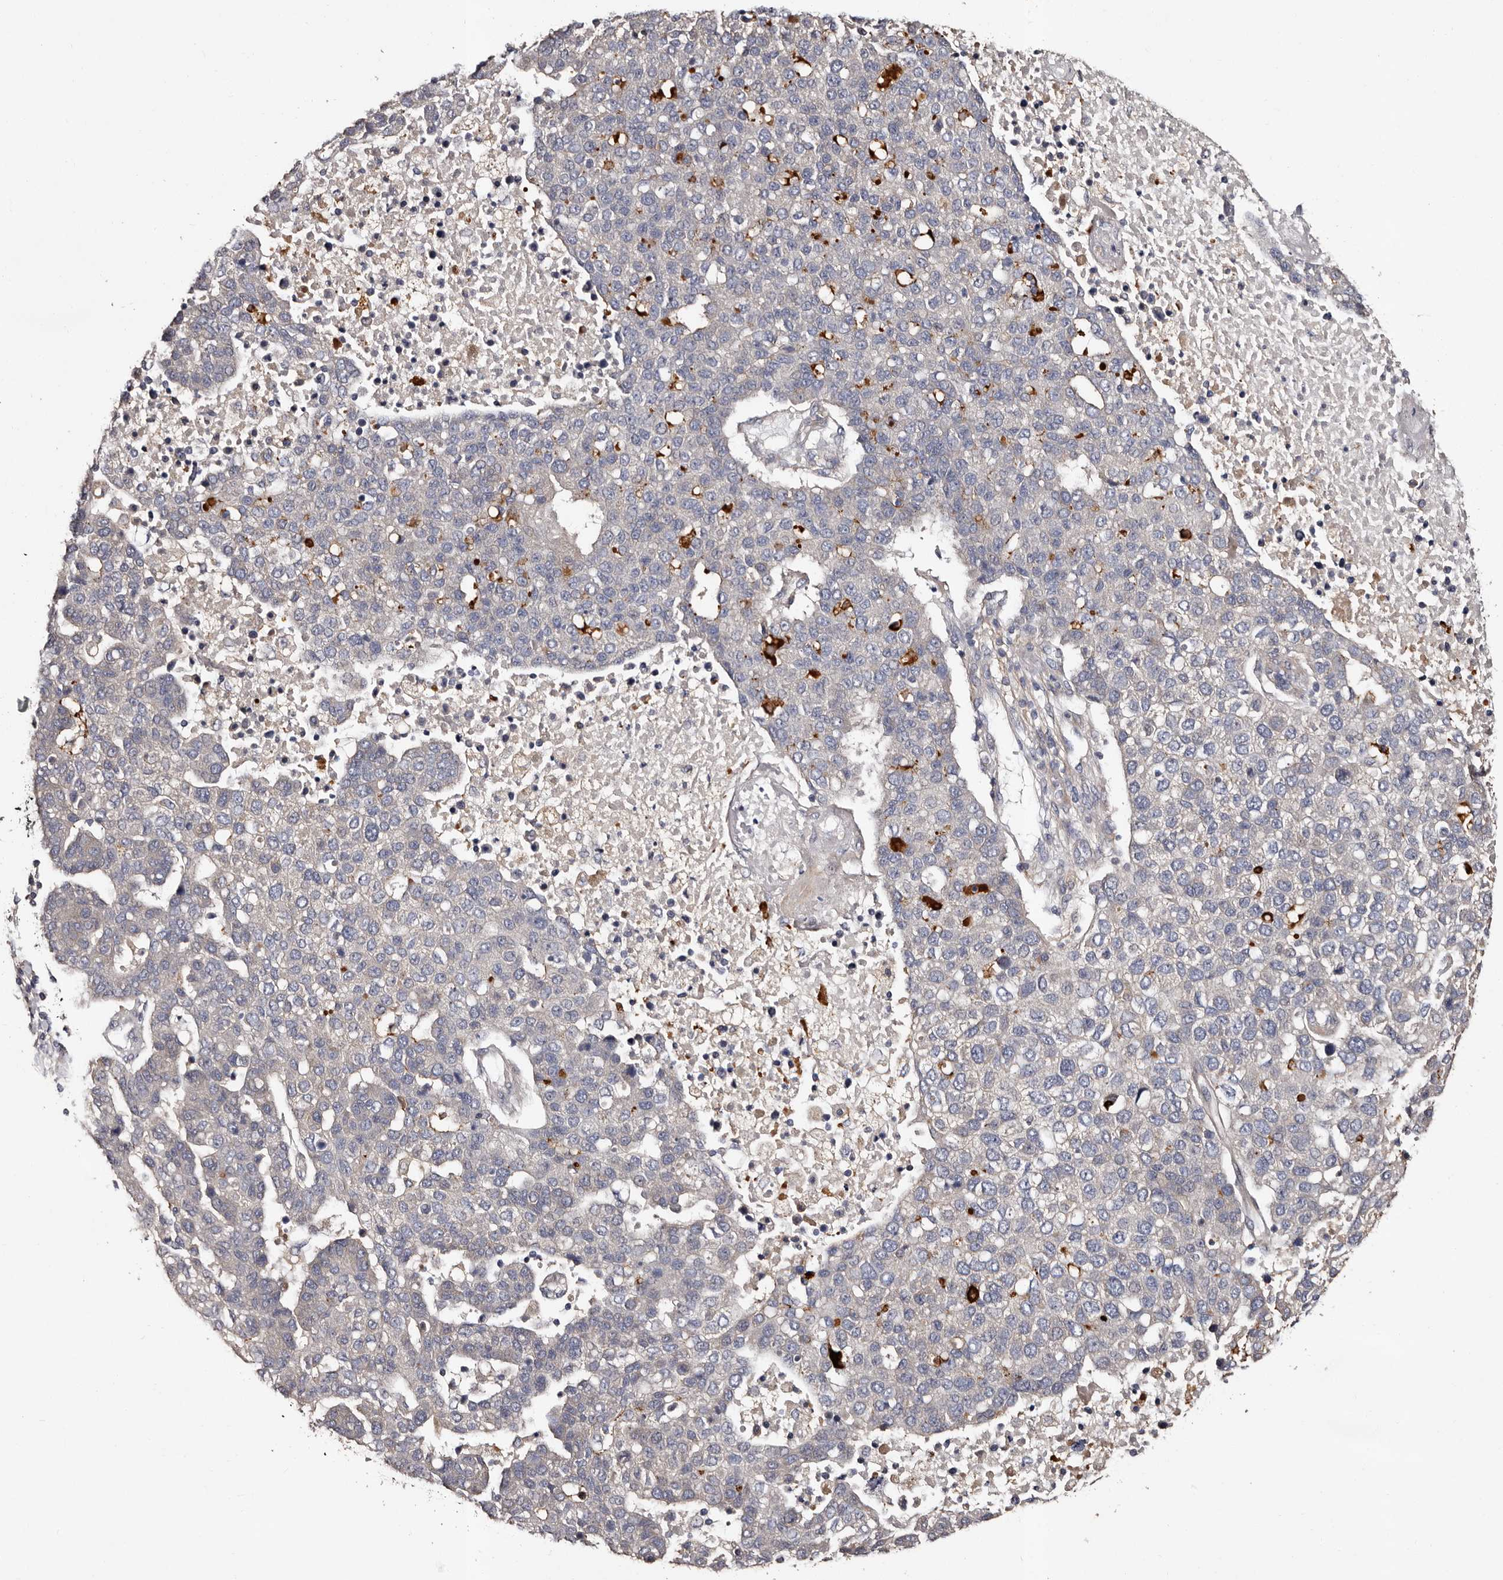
{"staining": {"intensity": "weak", "quantity": "<25%", "location": "cytoplasmic/membranous"}, "tissue": "pancreatic cancer", "cell_type": "Tumor cells", "image_type": "cancer", "snomed": [{"axis": "morphology", "description": "Adenocarcinoma, NOS"}, {"axis": "topography", "description": "Pancreas"}], "caption": "Tumor cells are negative for protein expression in human pancreatic cancer.", "gene": "FAM91A1", "patient": {"sex": "female", "age": 61}}